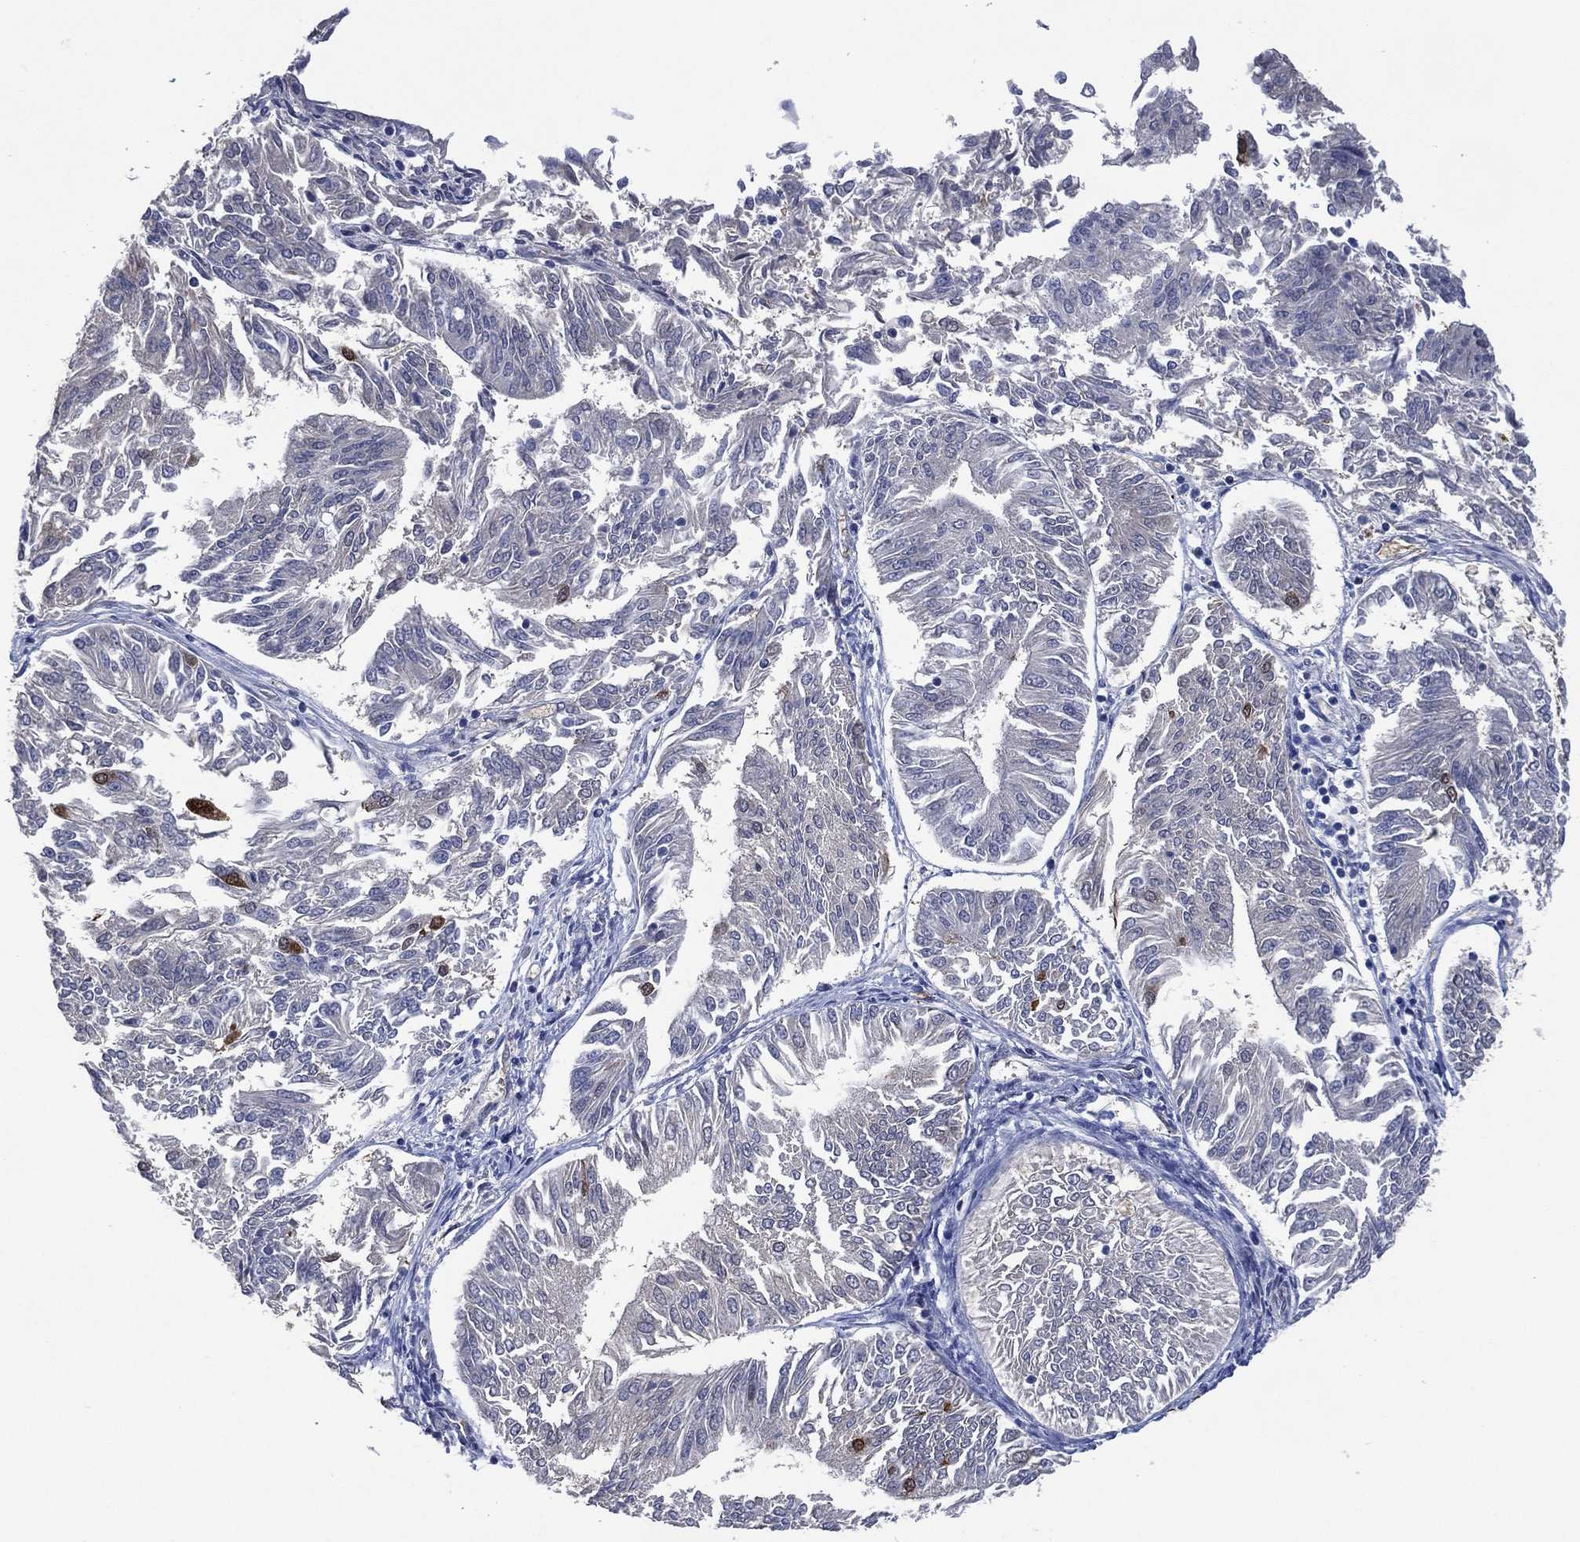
{"staining": {"intensity": "negative", "quantity": "none", "location": "none"}, "tissue": "endometrial cancer", "cell_type": "Tumor cells", "image_type": "cancer", "snomed": [{"axis": "morphology", "description": "Adenocarcinoma, NOS"}, {"axis": "topography", "description": "Endometrium"}], "caption": "A high-resolution photomicrograph shows IHC staining of endometrial cancer, which shows no significant staining in tumor cells.", "gene": "AK1", "patient": {"sex": "female", "age": 58}}